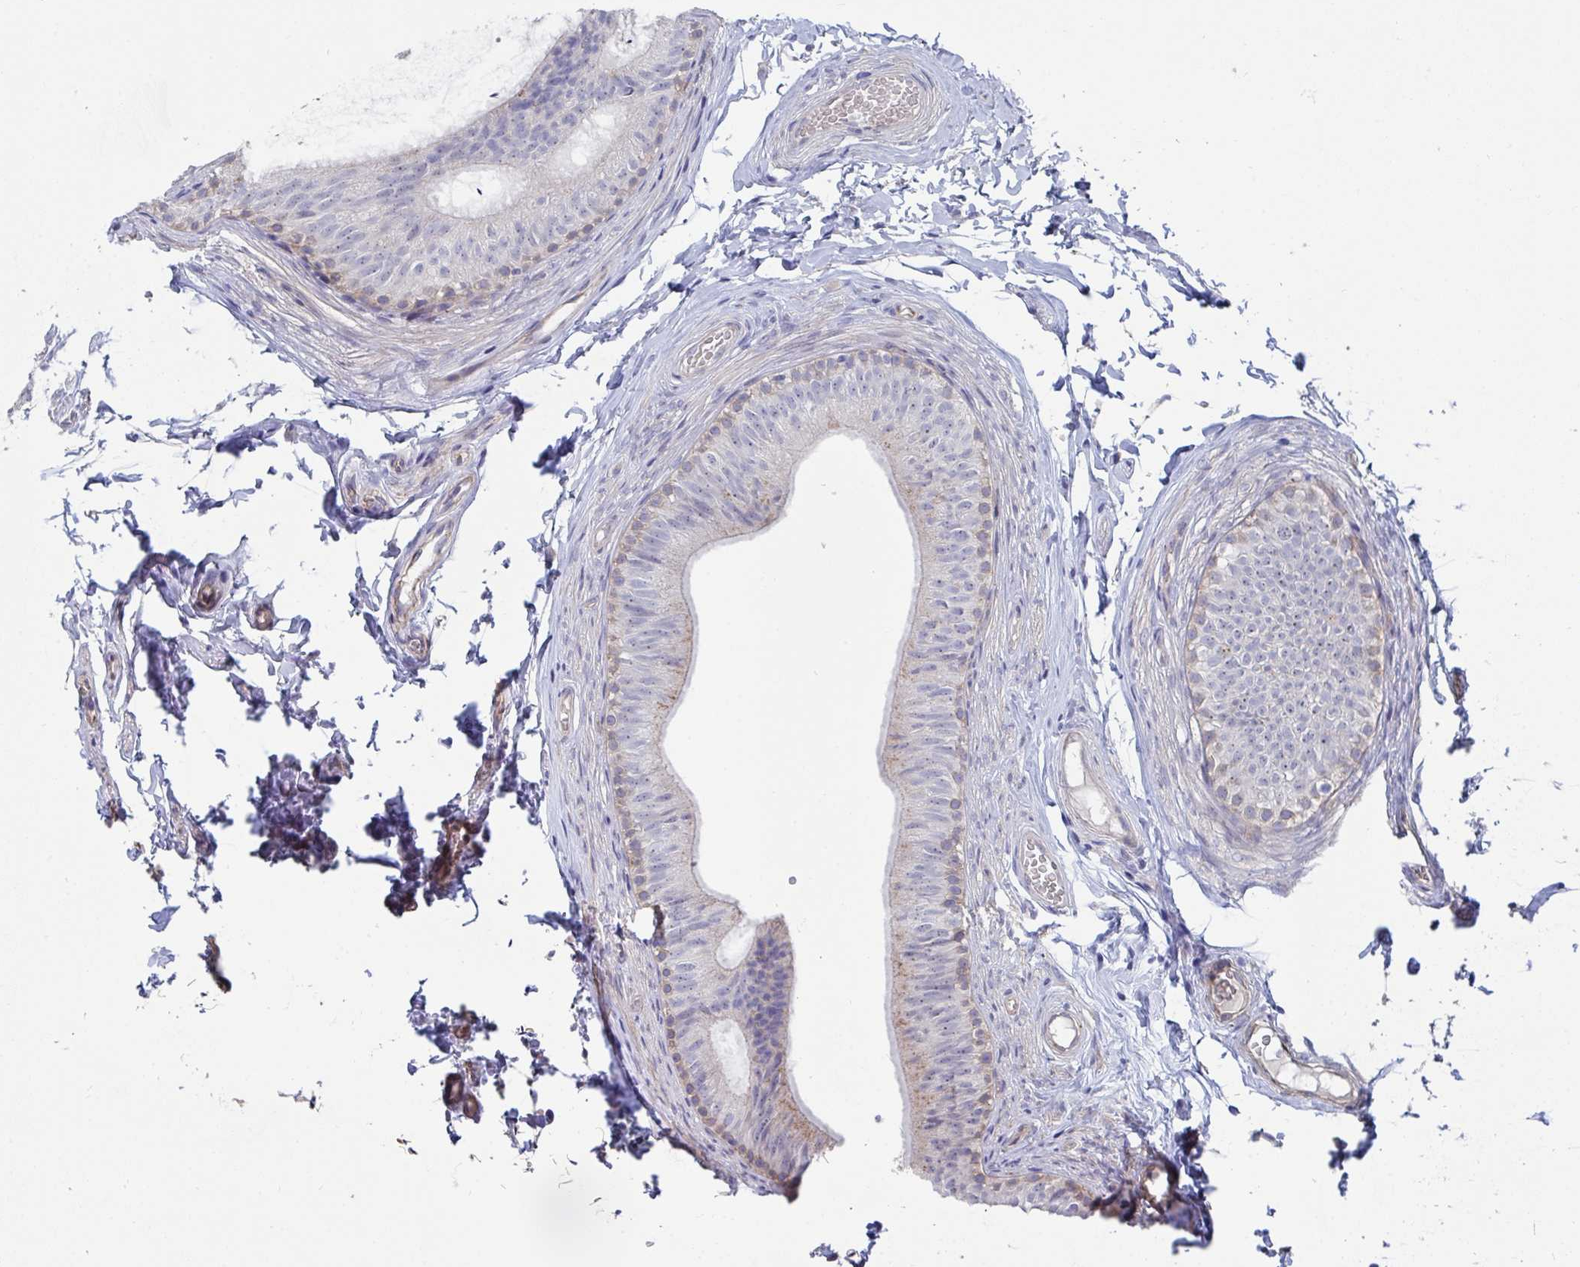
{"staining": {"intensity": "moderate", "quantity": "<25%", "location": "cytoplasmic/membranous"}, "tissue": "epididymis", "cell_type": "Glandular cells", "image_type": "normal", "snomed": [{"axis": "morphology", "description": "Normal tissue, NOS"}, {"axis": "topography", "description": "Epididymis, spermatic cord, NOS"}, {"axis": "topography", "description": "Epididymis"}, {"axis": "topography", "description": "Peripheral nerve tissue"}], "caption": "The immunohistochemical stain shows moderate cytoplasmic/membranous expression in glandular cells of normal epididymis. The staining was performed using DAB (3,3'-diaminobenzidine) to visualize the protein expression in brown, while the nuclei were stained in blue with hematoxylin (Magnification: 20x).", "gene": "FAM156A", "patient": {"sex": "male", "age": 29}}